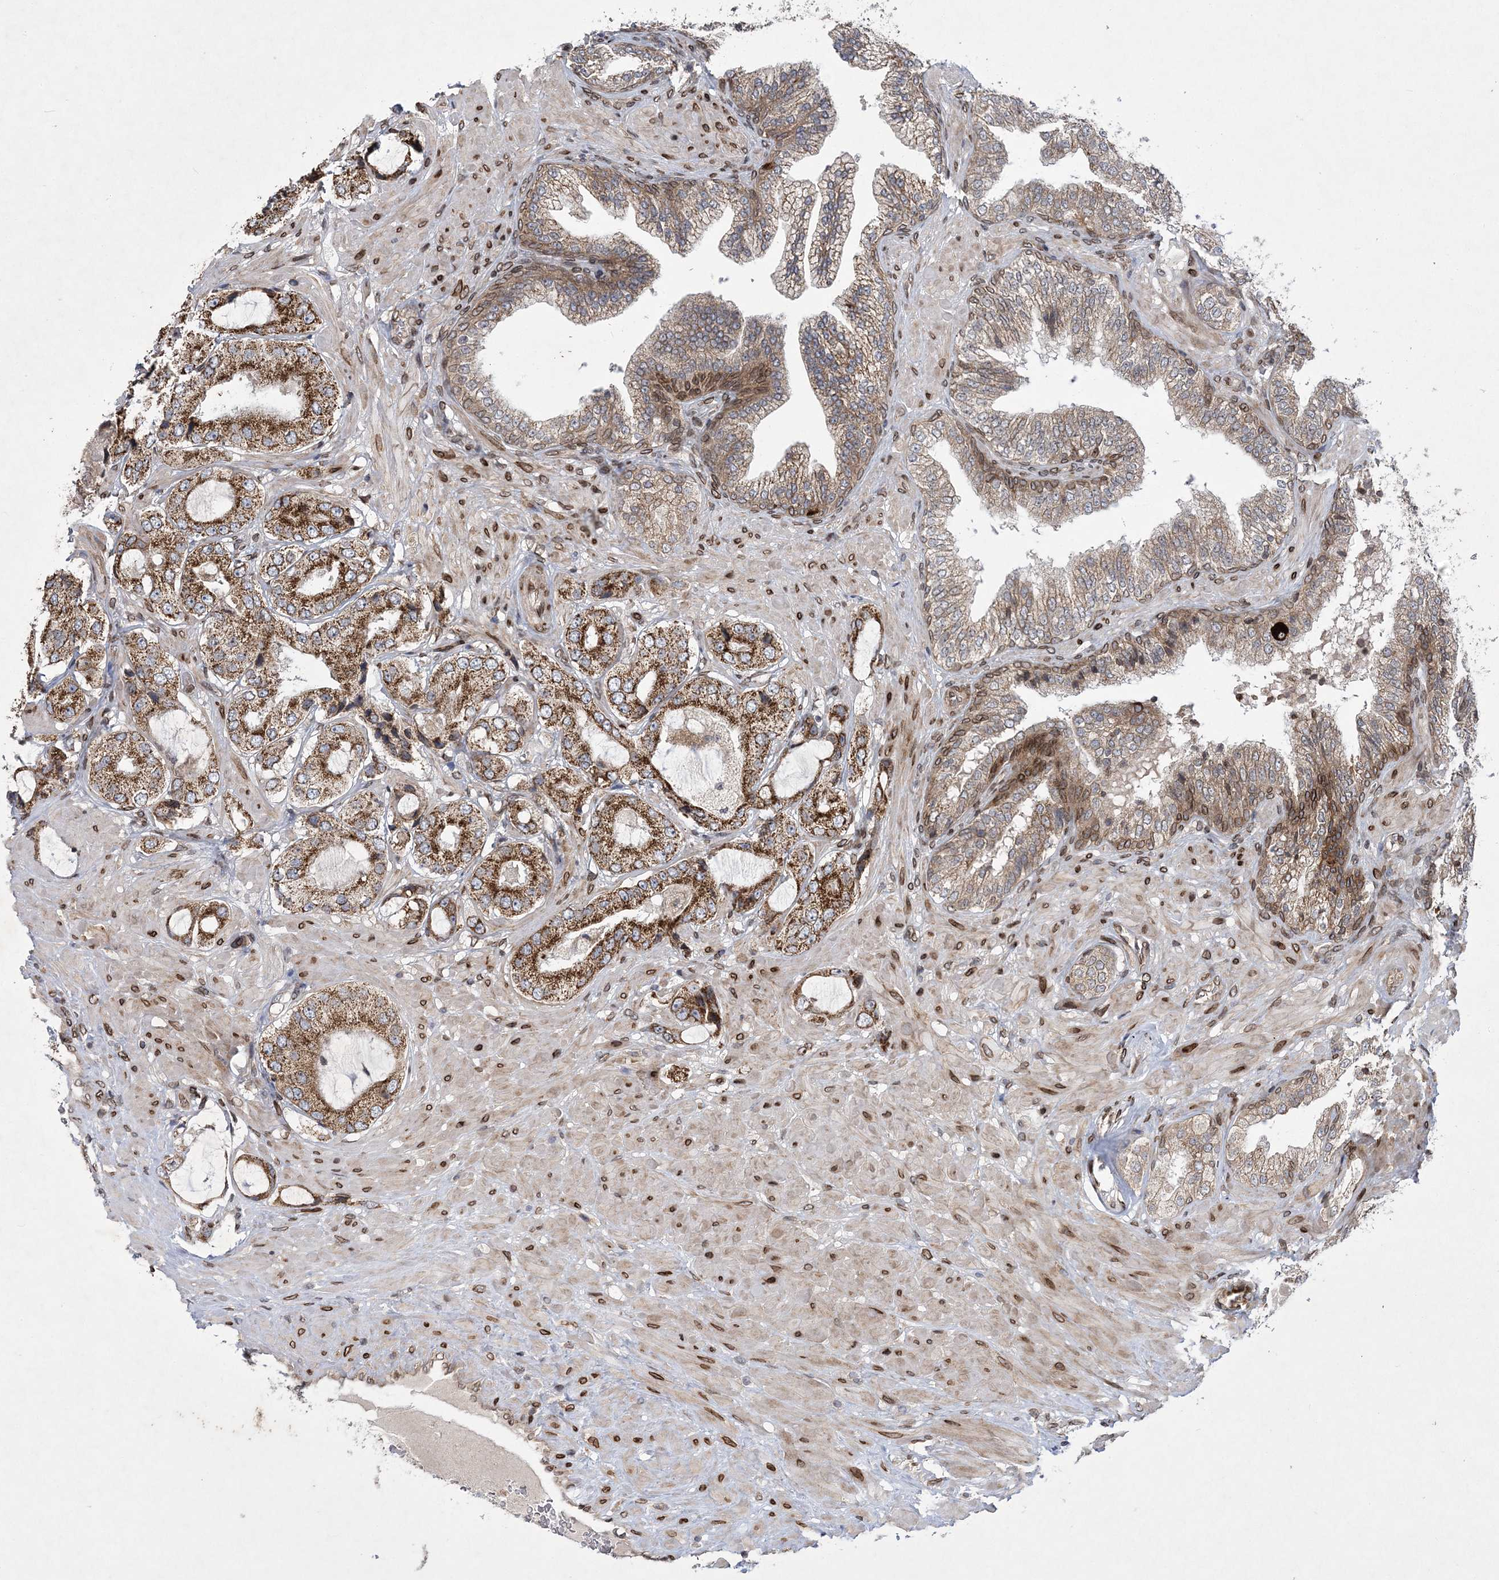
{"staining": {"intensity": "moderate", "quantity": ">75%", "location": "cytoplasmic/membranous"}, "tissue": "prostate cancer", "cell_type": "Tumor cells", "image_type": "cancer", "snomed": [{"axis": "morphology", "description": "Adenocarcinoma, High grade"}, {"axis": "topography", "description": "Prostate"}], "caption": "A medium amount of moderate cytoplasmic/membranous staining is present in about >75% of tumor cells in adenocarcinoma (high-grade) (prostate) tissue.", "gene": "DNAJC27", "patient": {"sex": "male", "age": 59}}